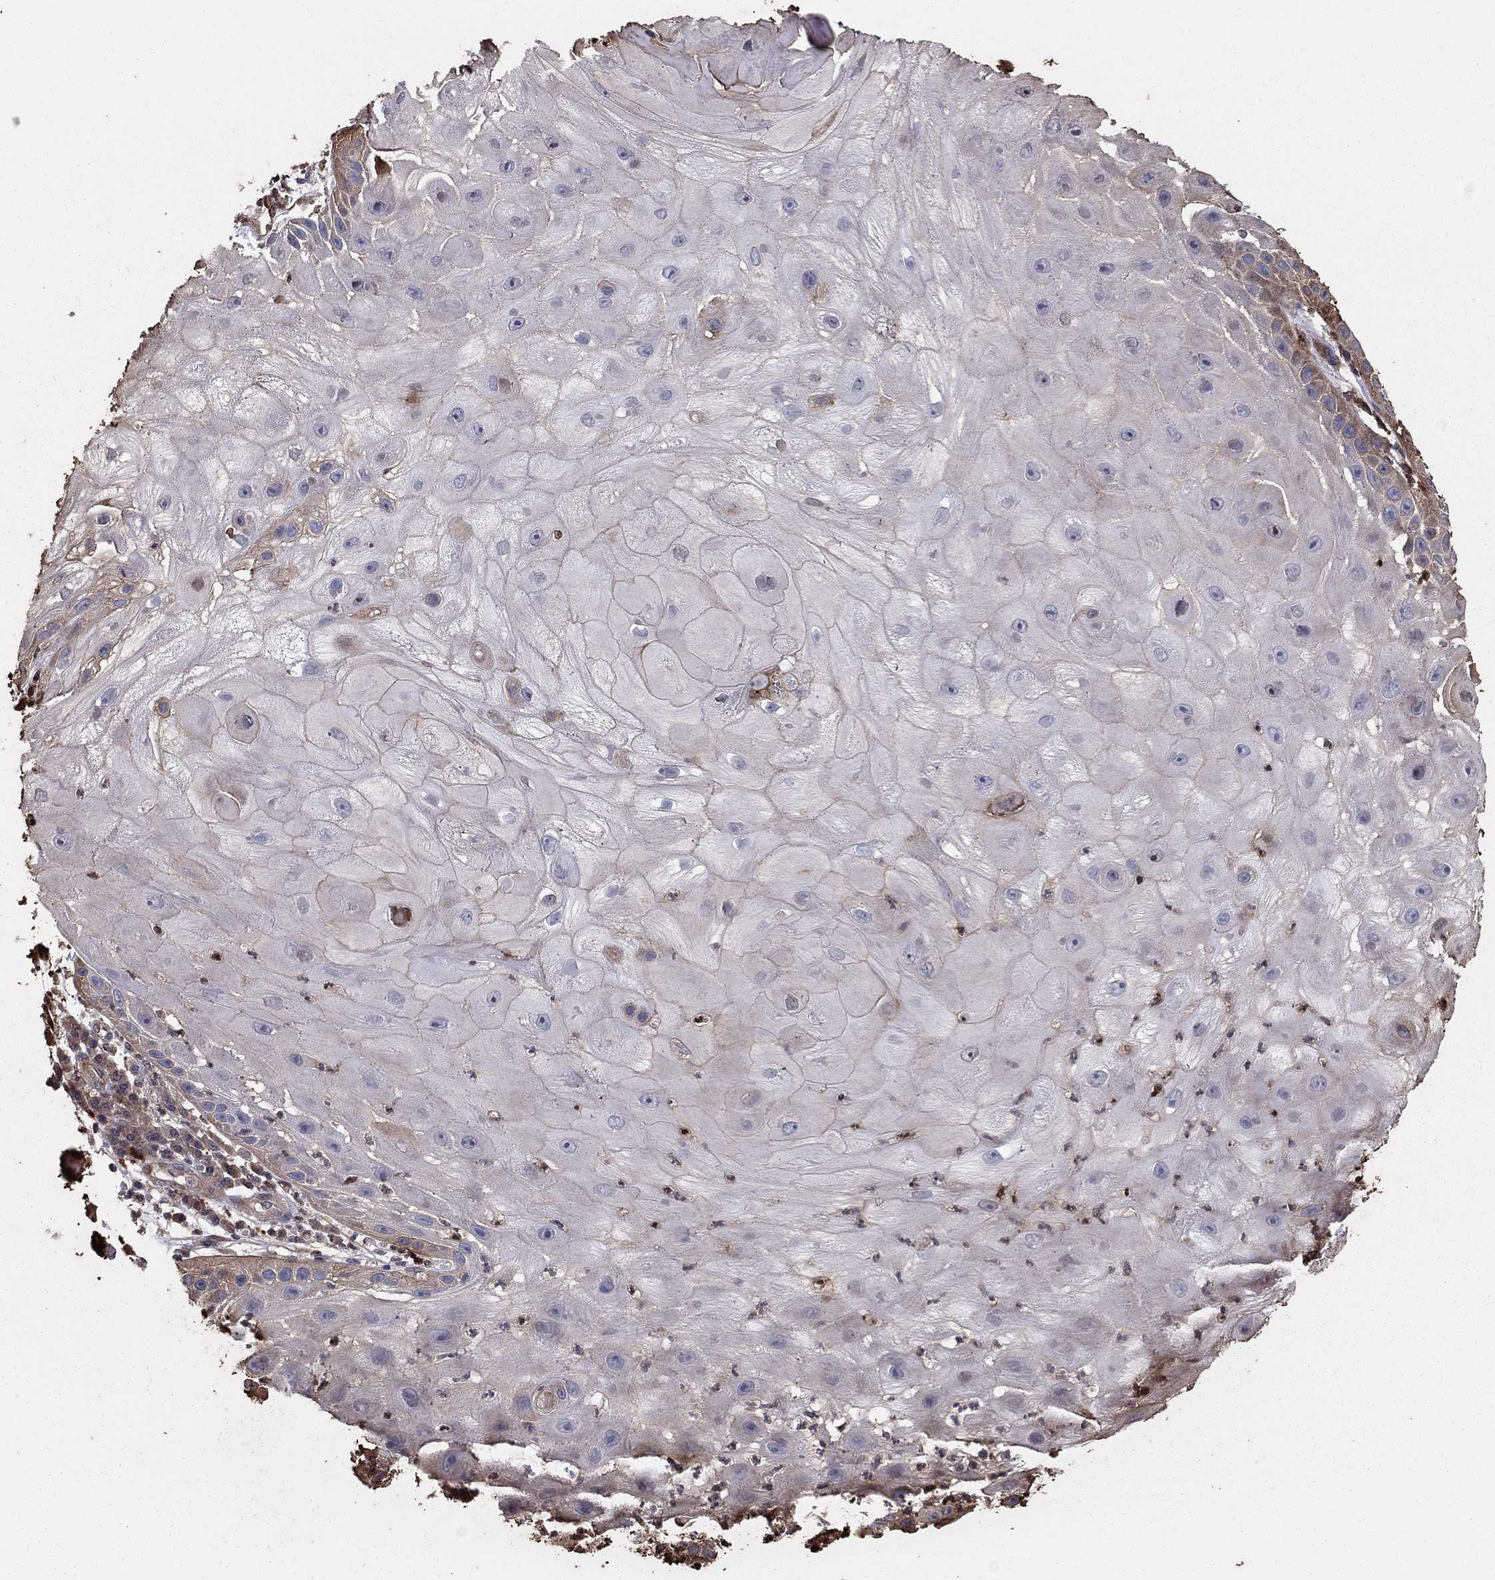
{"staining": {"intensity": "weak", "quantity": "<25%", "location": "cytoplasmic/membranous"}, "tissue": "skin cancer", "cell_type": "Tumor cells", "image_type": "cancer", "snomed": [{"axis": "morphology", "description": "Normal tissue, NOS"}, {"axis": "morphology", "description": "Squamous cell carcinoma, NOS"}, {"axis": "topography", "description": "Skin"}], "caption": "Tumor cells are negative for protein expression in human squamous cell carcinoma (skin).", "gene": "GYG1", "patient": {"sex": "male", "age": 79}}